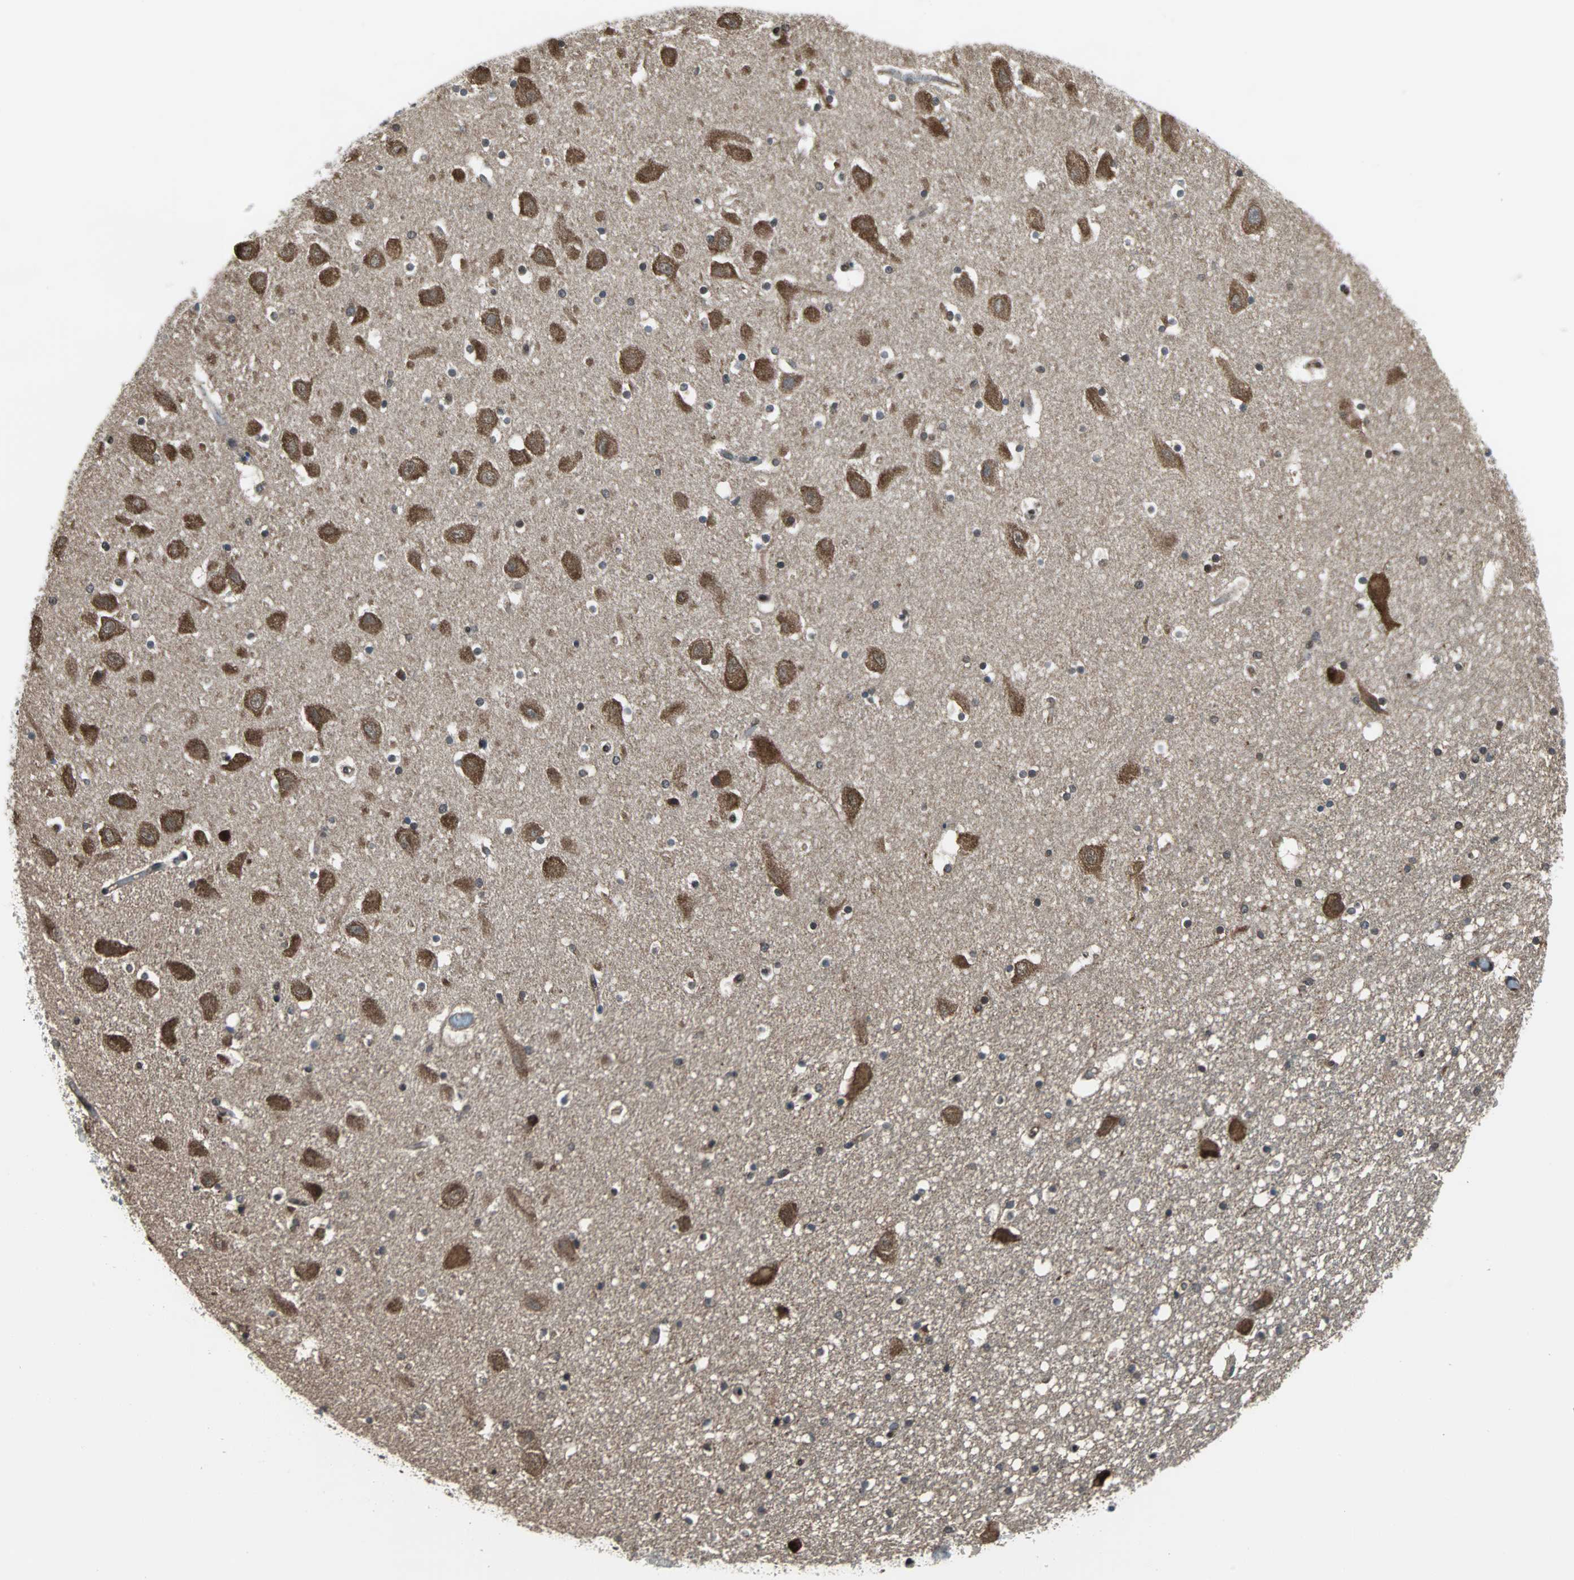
{"staining": {"intensity": "negative", "quantity": "none", "location": "none"}, "tissue": "hippocampus", "cell_type": "Glial cells", "image_type": "normal", "snomed": [{"axis": "morphology", "description": "Normal tissue, NOS"}, {"axis": "topography", "description": "Hippocampus"}], "caption": "Protein analysis of benign hippocampus shows no significant expression in glial cells. Brightfield microscopy of IHC stained with DAB (3,3'-diaminobenzidine) (brown) and hematoxylin (blue), captured at high magnification.", "gene": "VCP", "patient": {"sex": "male", "age": 45}}